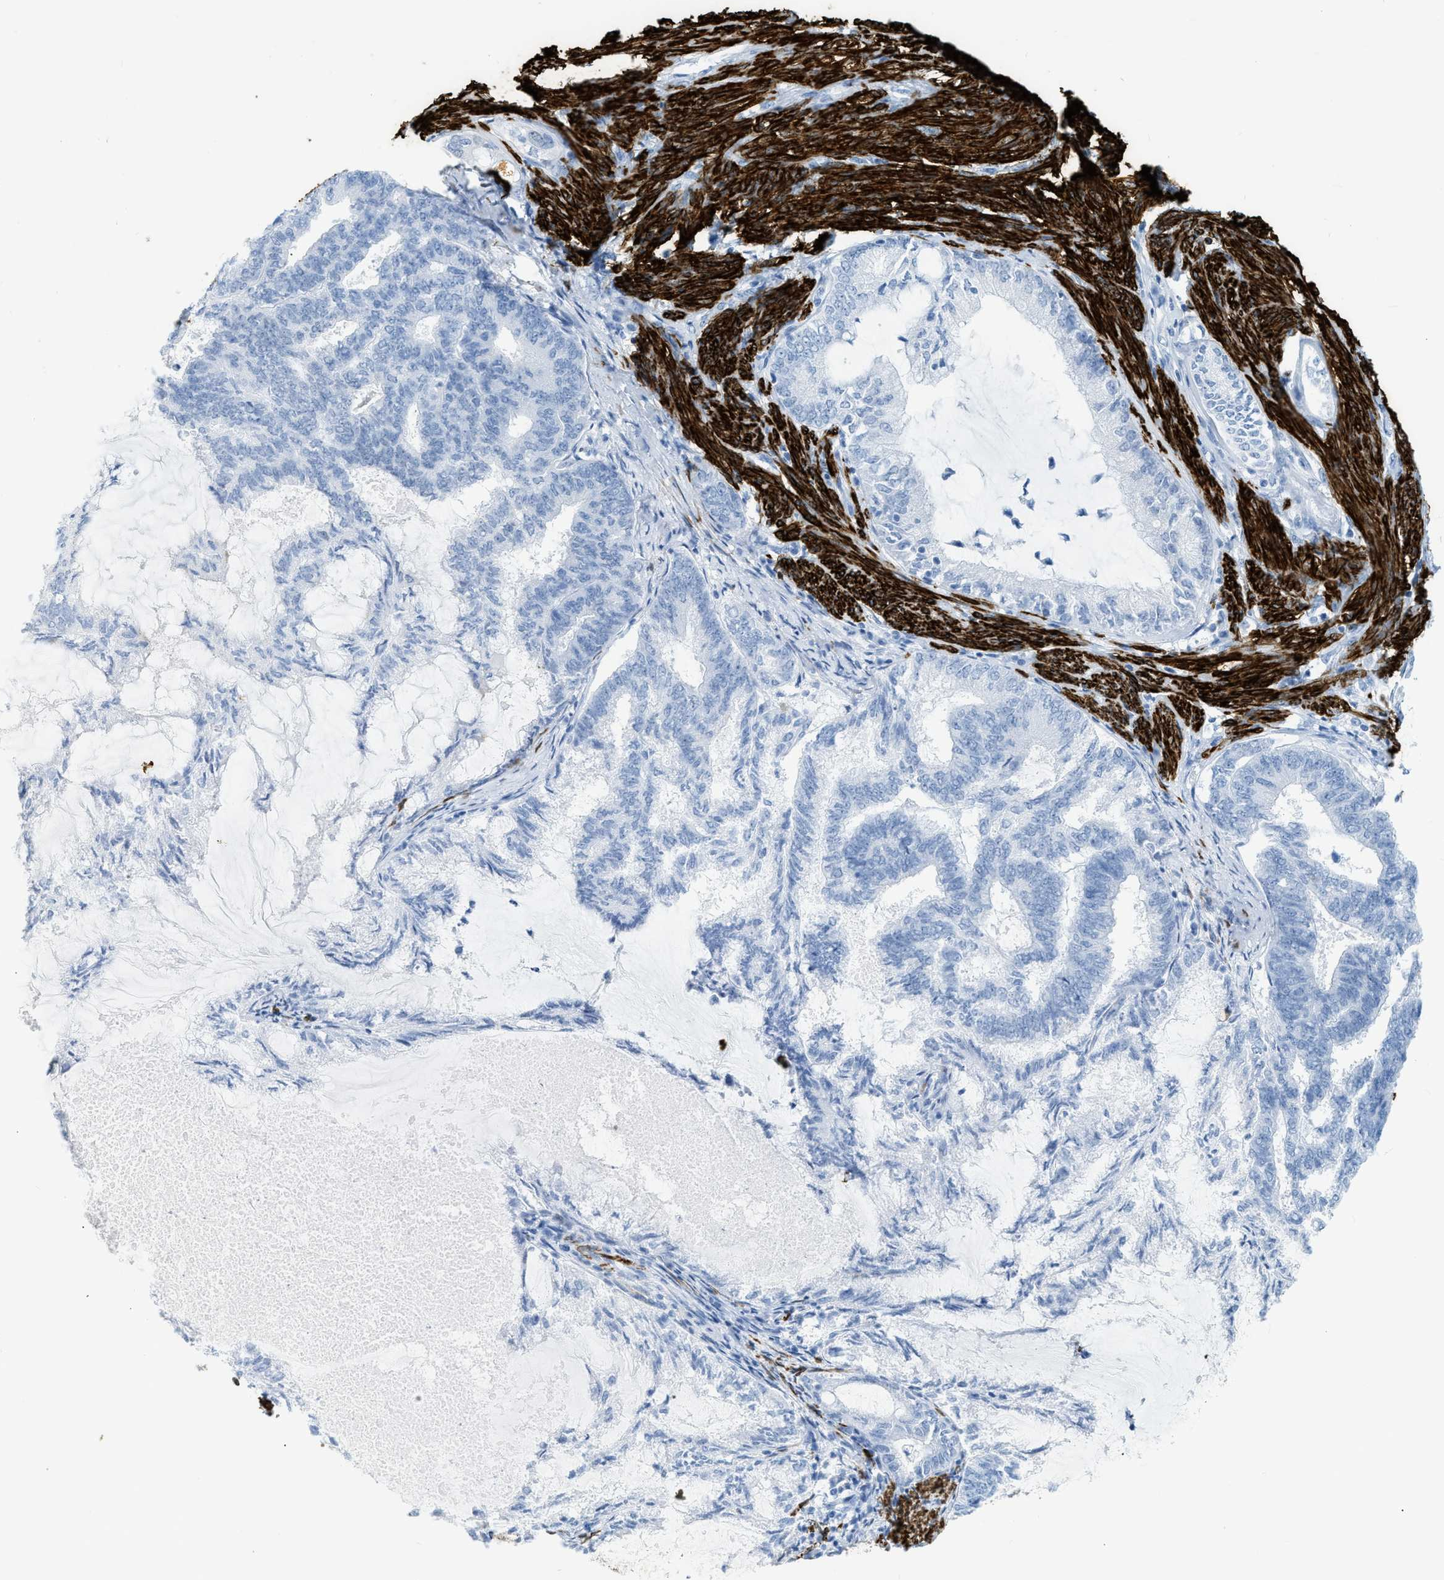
{"staining": {"intensity": "negative", "quantity": "none", "location": "none"}, "tissue": "endometrial cancer", "cell_type": "Tumor cells", "image_type": "cancer", "snomed": [{"axis": "morphology", "description": "Adenocarcinoma, NOS"}, {"axis": "topography", "description": "Endometrium"}], "caption": "Endometrial adenocarcinoma was stained to show a protein in brown. There is no significant staining in tumor cells. Nuclei are stained in blue.", "gene": "DES", "patient": {"sex": "female", "age": 86}}